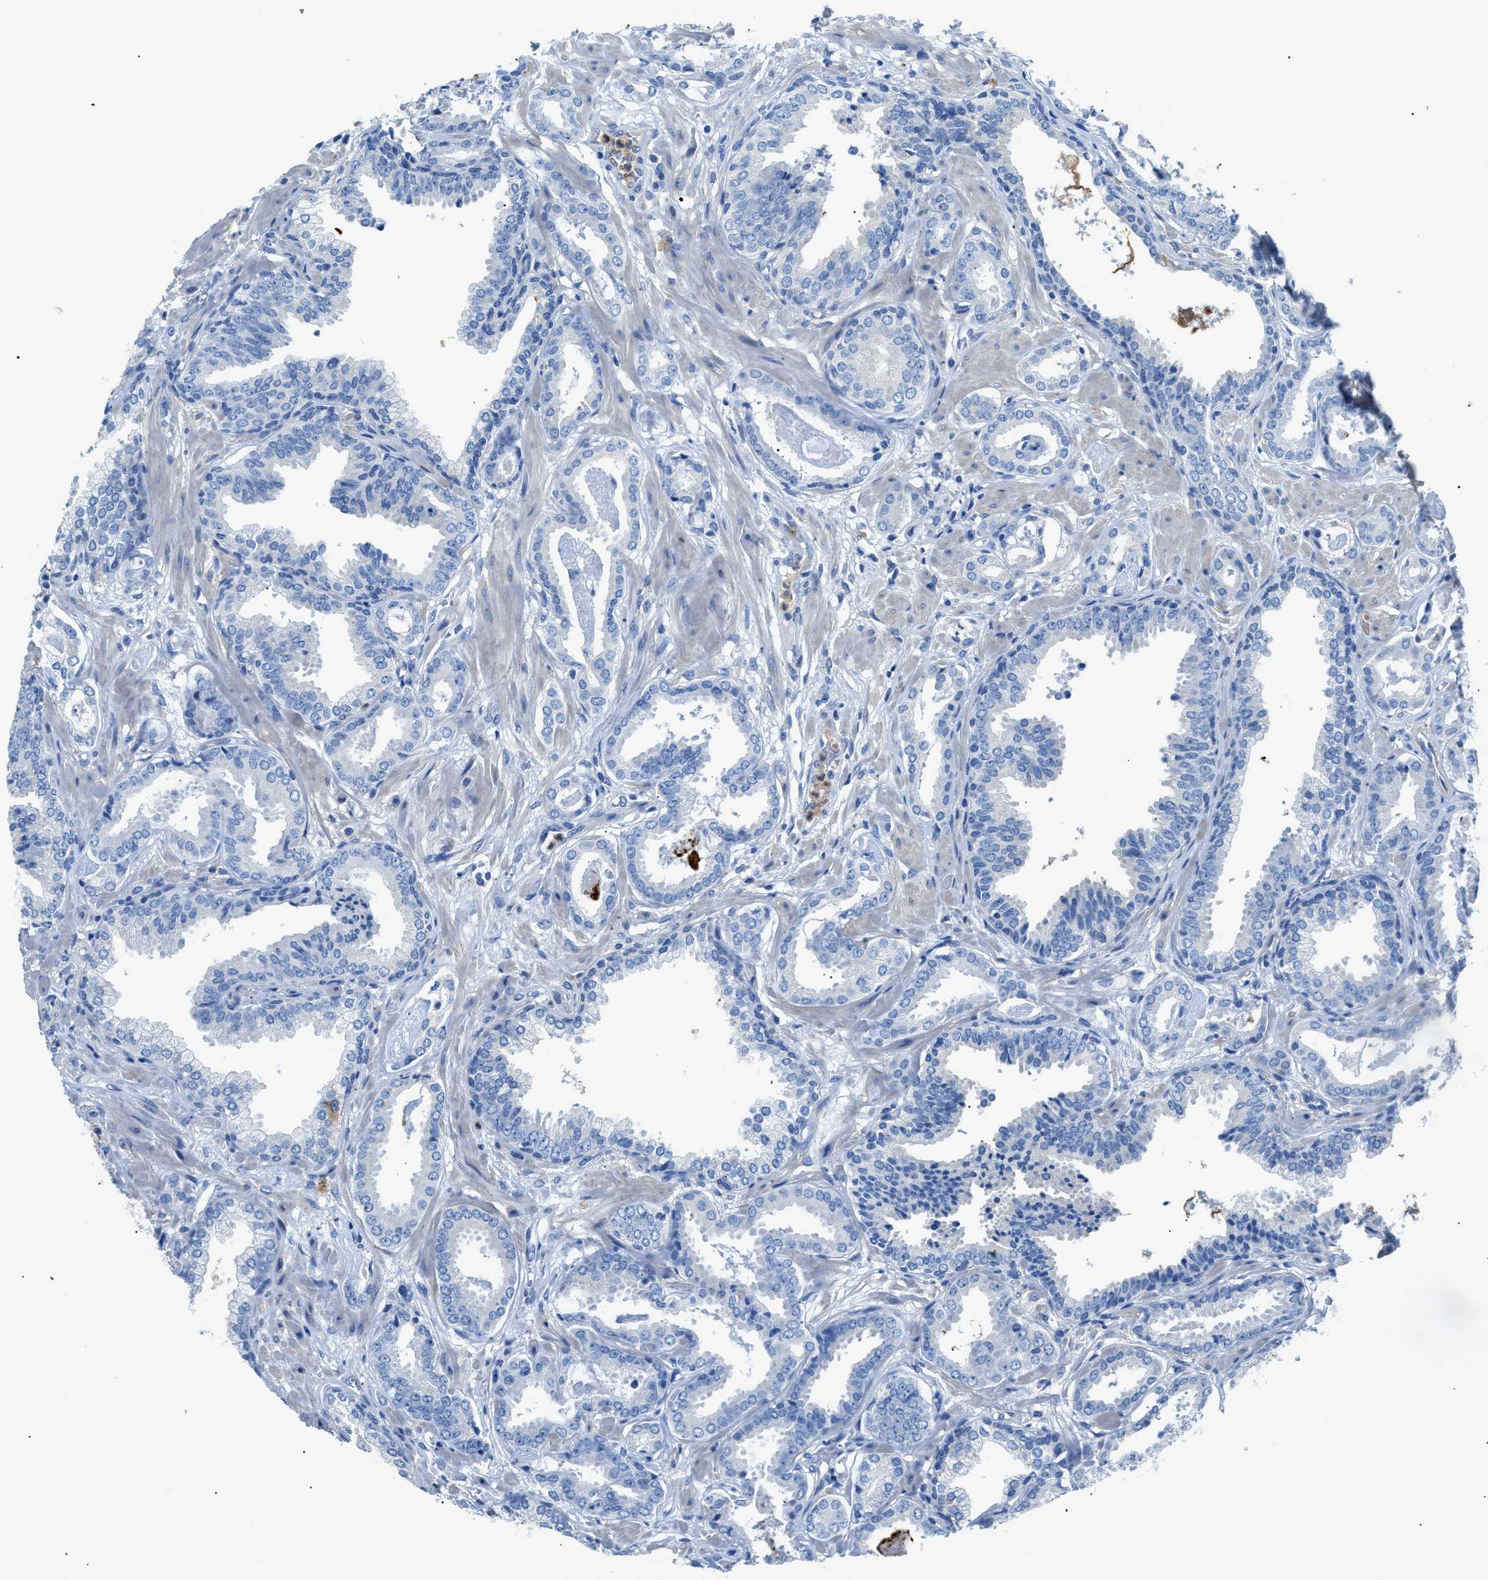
{"staining": {"intensity": "negative", "quantity": "none", "location": "none"}, "tissue": "prostate cancer", "cell_type": "Tumor cells", "image_type": "cancer", "snomed": [{"axis": "morphology", "description": "Adenocarcinoma, Low grade"}, {"axis": "topography", "description": "Prostate"}], "caption": "Immunohistochemistry (IHC) of human prostate cancer displays no staining in tumor cells.", "gene": "ITPR1", "patient": {"sex": "male", "age": 53}}